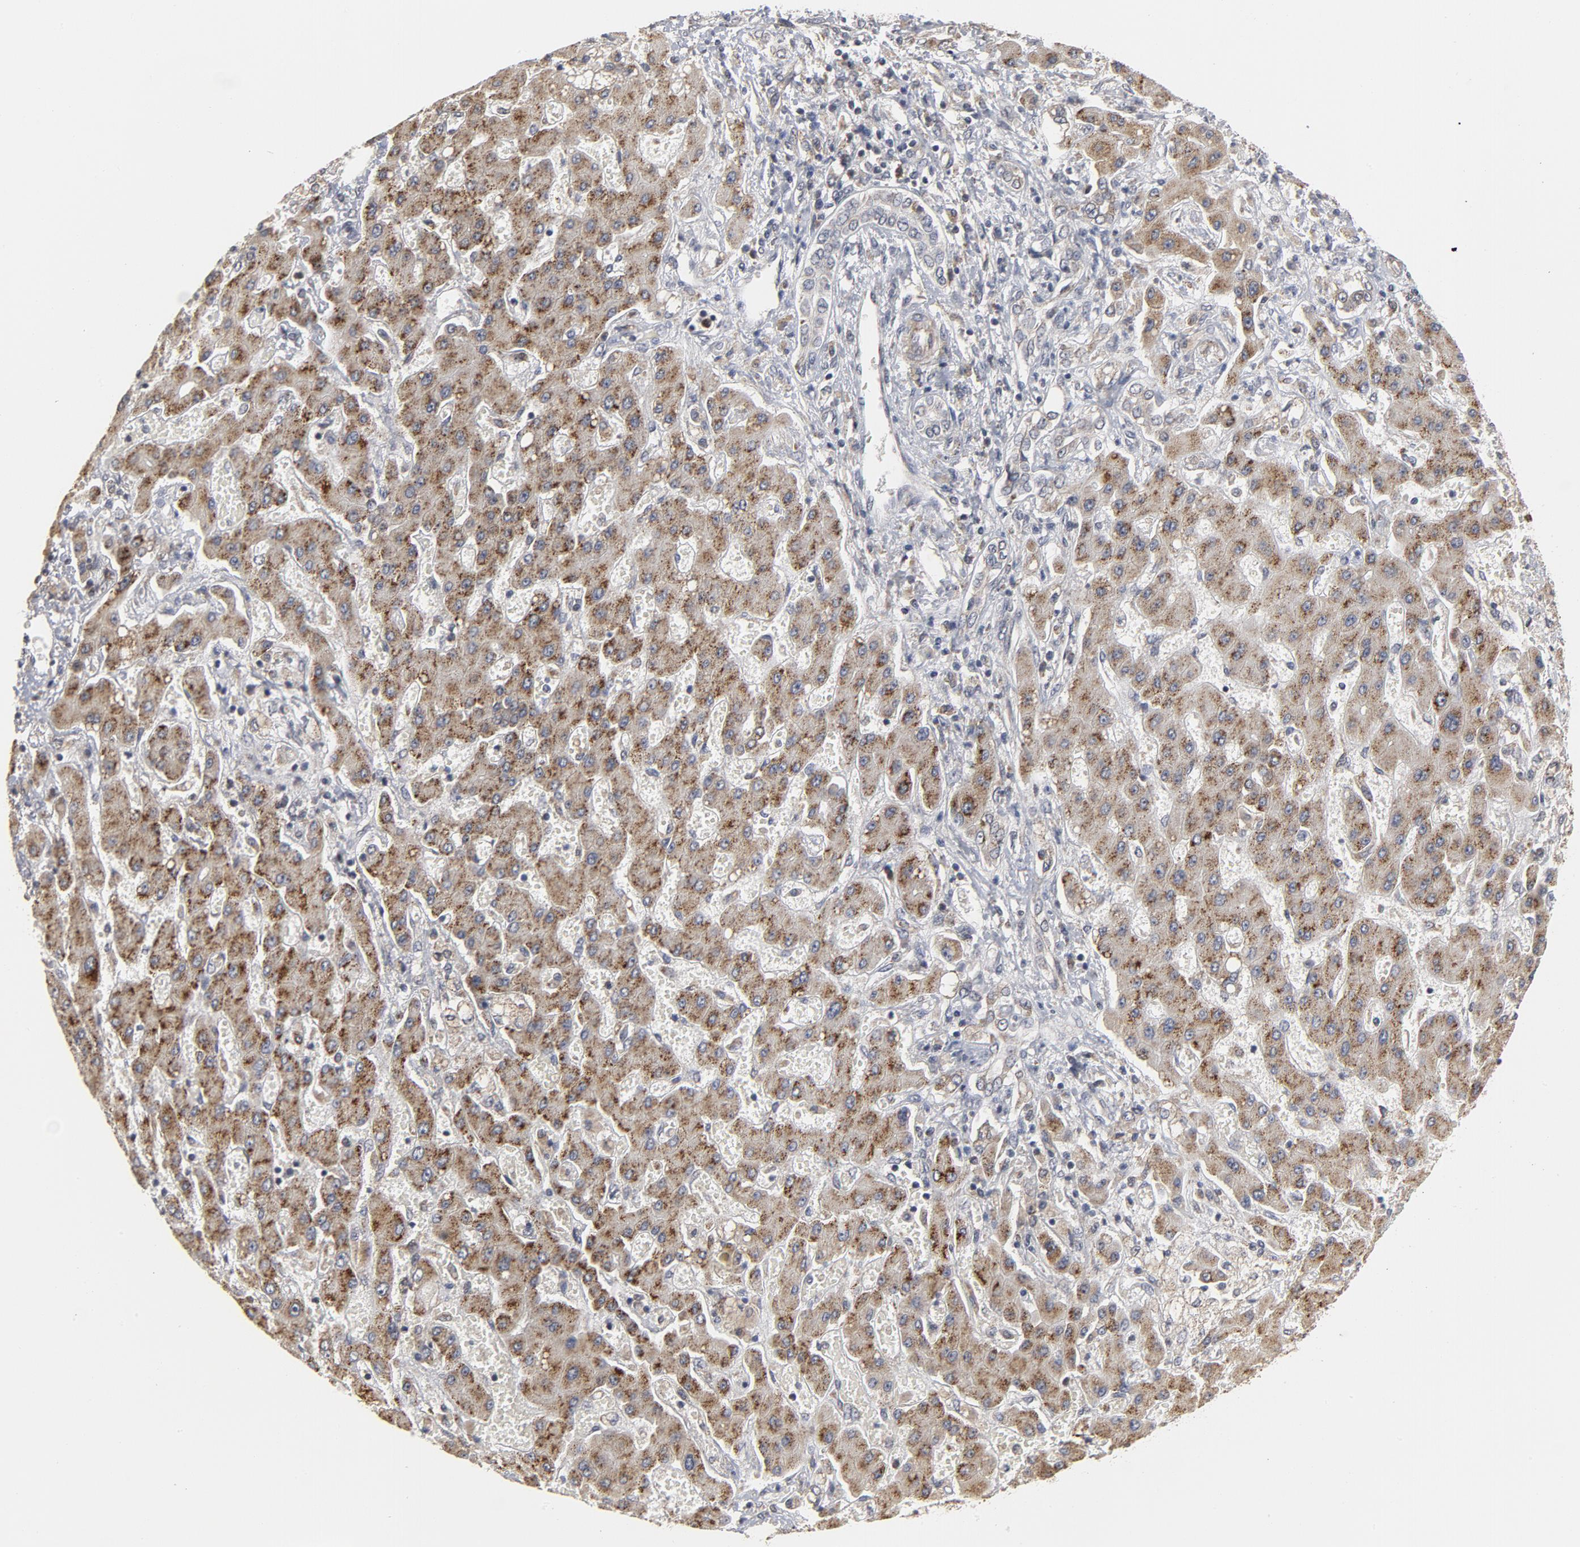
{"staining": {"intensity": "weak", "quantity": "25%-75%", "location": "cytoplasmic/membranous"}, "tissue": "liver cancer", "cell_type": "Tumor cells", "image_type": "cancer", "snomed": [{"axis": "morphology", "description": "Cholangiocarcinoma"}, {"axis": "topography", "description": "Liver"}], "caption": "Immunohistochemical staining of human liver cholangiocarcinoma reveals weak cytoplasmic/membranous protein staining in about 25%-75% of tumor cells.", "gene": "PPP1R1B", "patient": {"sex": "male", "age": 50}}